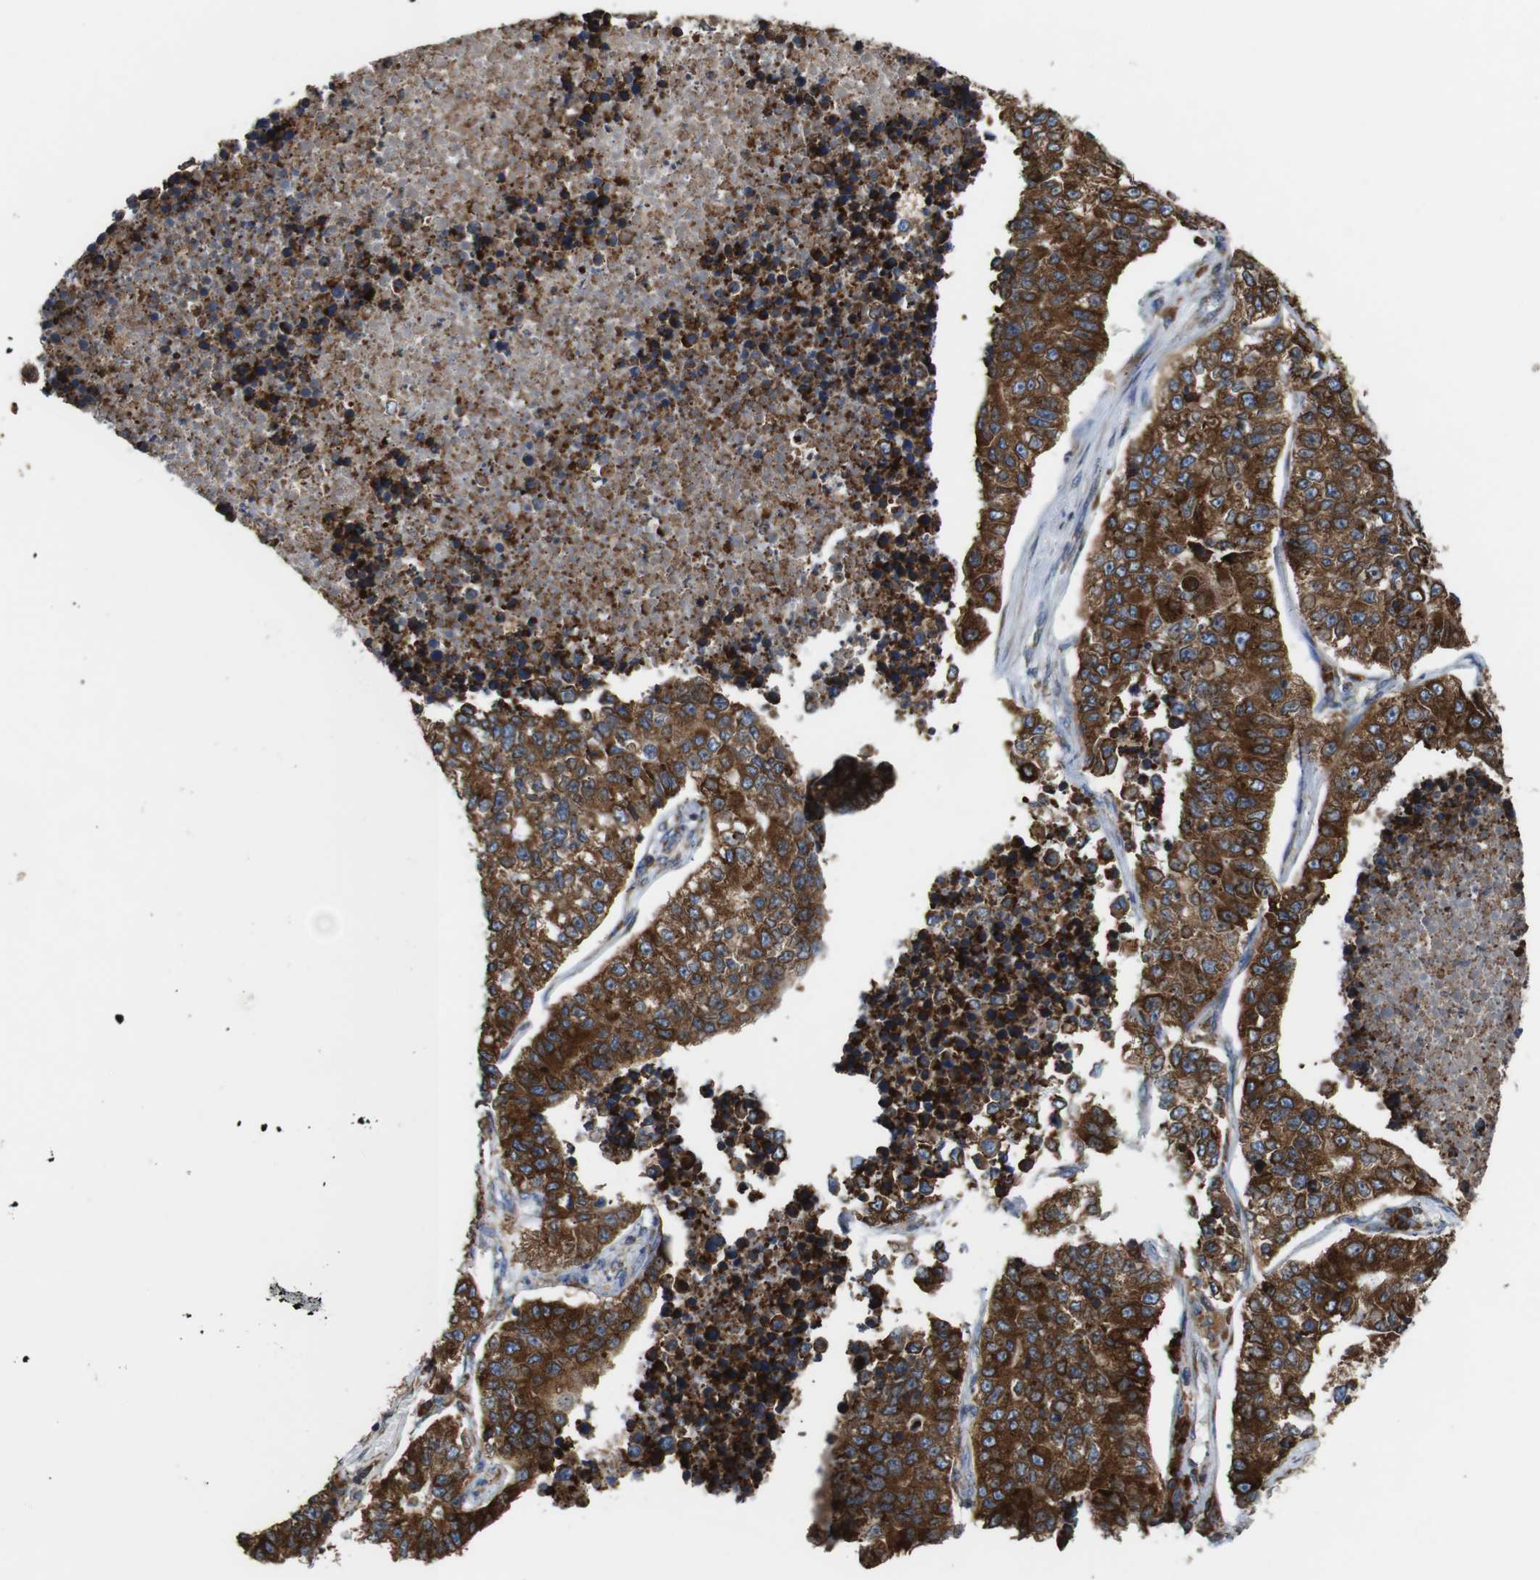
{"staining": {"intensity": "moderate", "quantity": ">75%", "location": "cytoplasmic/membranous"}, "tissue": "lung cancer", "cell_type": "Tumor cells", "image_type": "cancer", "snomed": [{"axis": "morphology", "description": "Adenocarcinoma, NOS"}, {"axis": "topography", "description": "Lung"}], "caption": "This histopathology image exhibits adenocarcinoma (lung) stained with immunohistochemistry (IHC) to label a protein in brown. The cytoplasmic/membranous of tumor cells show moderate positivity for the protein. Nuclei are counter-stained blue.", "gene": "UGGT1", "patient": {"sex": "male", "age": 49}}